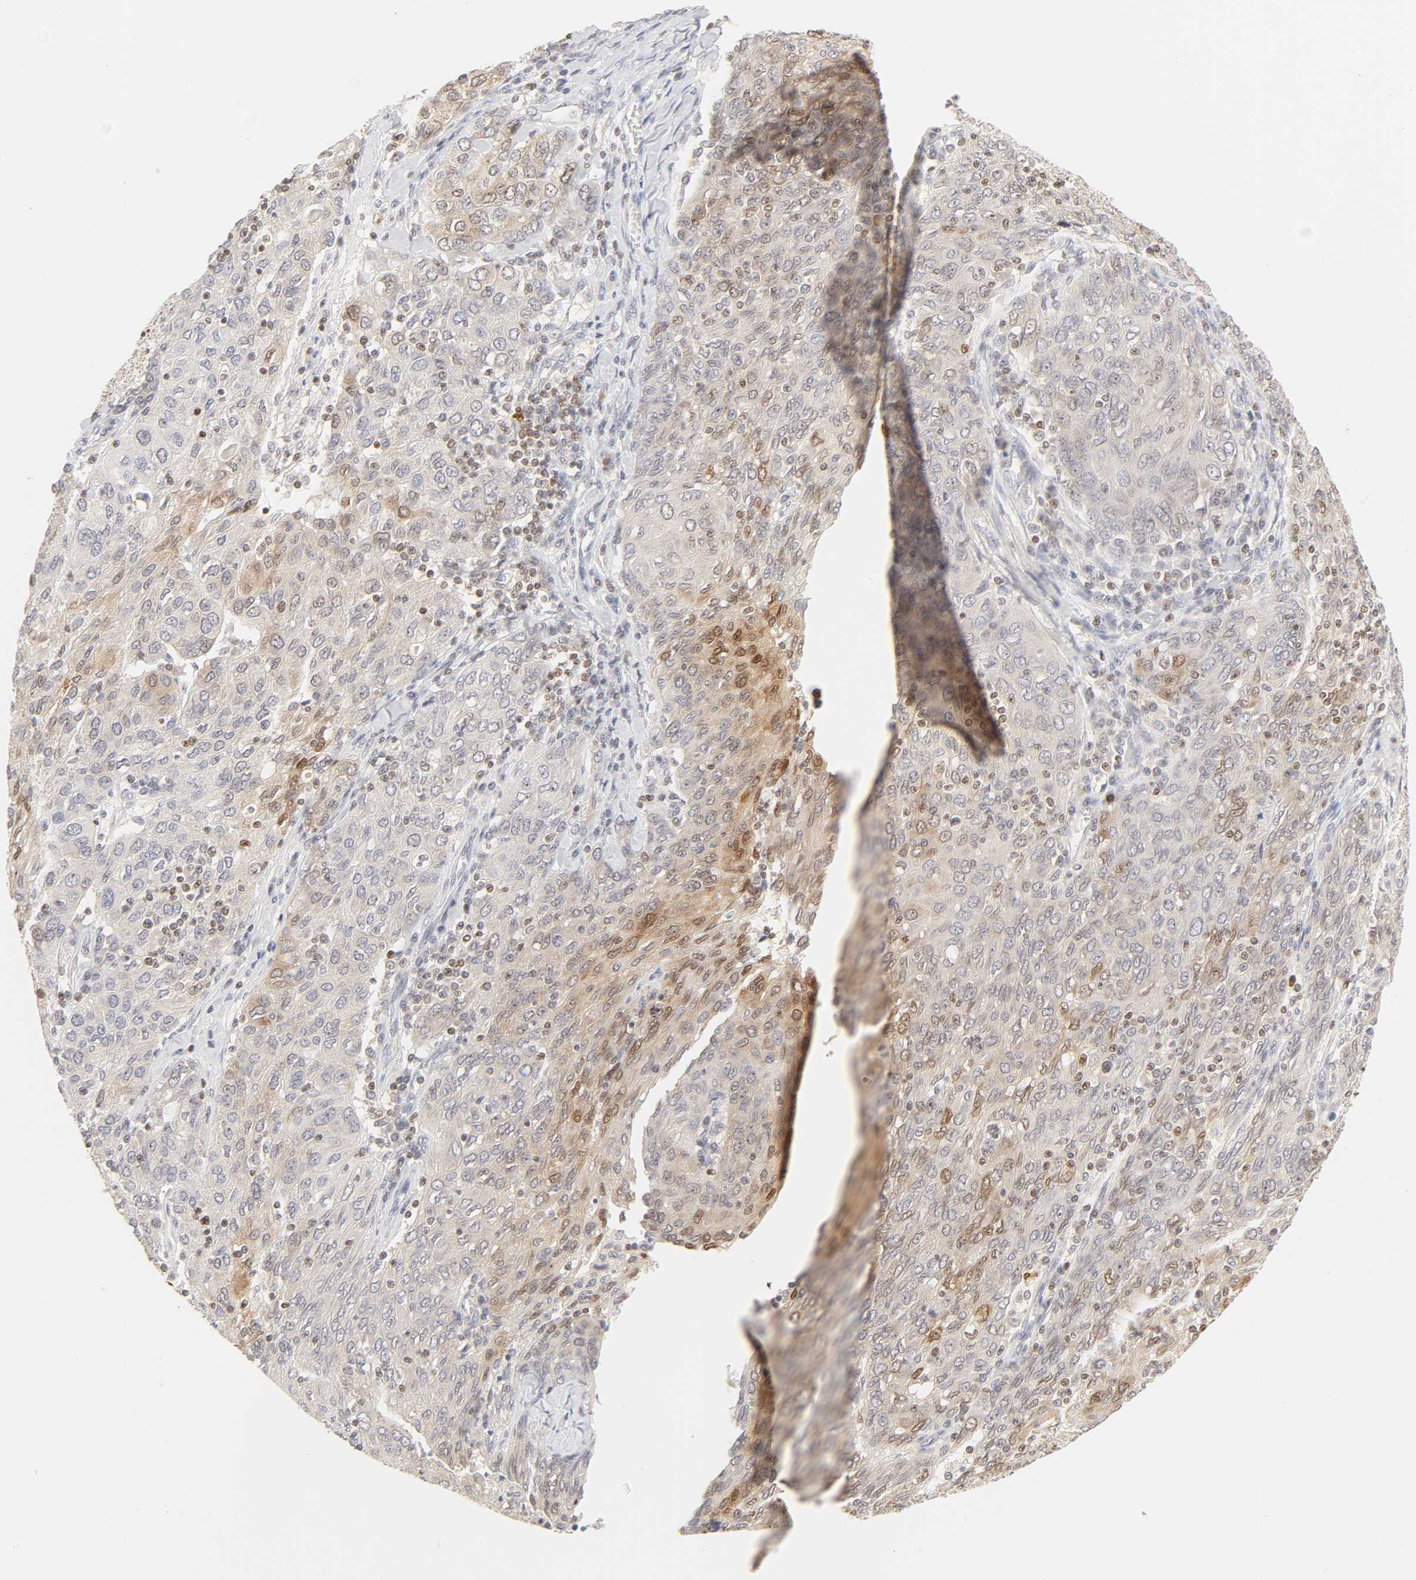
{"staining": {"intensity": "moderate", "quantity": "<25%", "location": "cytoplasmic/membranous,nuclear"}, "tissue": "ovarian cancer", "cell_type": "Tumor cells", "image_type": "cancer", "snomed": [{"axis": "morphology", "description": "Carcinoma, endometroid"}, {"axis": "topography", "description": "Ovary"}], "caption": "Endometroid carcinoma (ovarian) stained with a protein marker demonstrates moderate staining in tumor cells.", "gene": "KIF2A", "patient": {"sex": "female", "age": 50}}